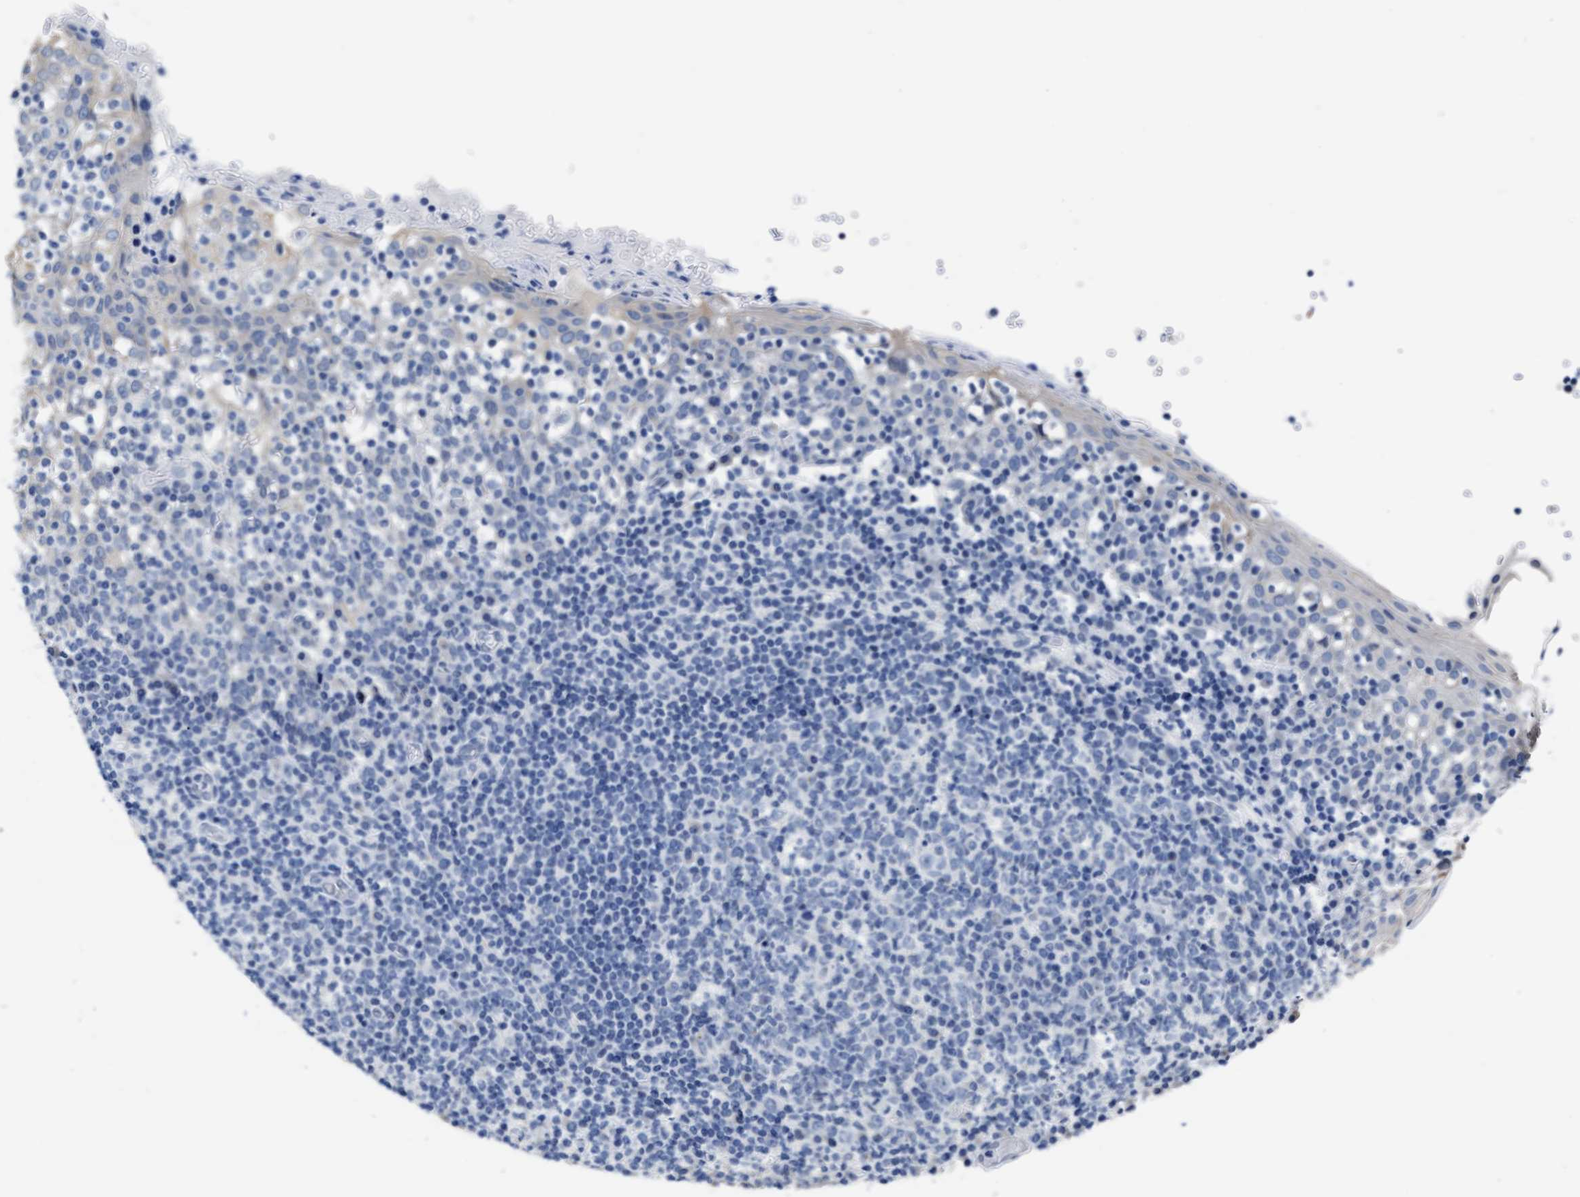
{"staining": {"intensity": "negative", "quantity": "none", "location": "none"}, "tissue": "tonsil", "cell_type": "Germinal center cells", "image_type": "normal", "snomed": [{"axis": "morphology", "description": "Normal tissue, NOS"}, {"axis": "topography", "description": "Tonsil"}], "caption": "The histopathology image demonstrates no staining of germinal center cells in normal tonsil. (Immunohistochemistry, brightfield microscopy, high magnification).", "gene": "HOOK1", "patient": {"sex": "female", "age": 19}}